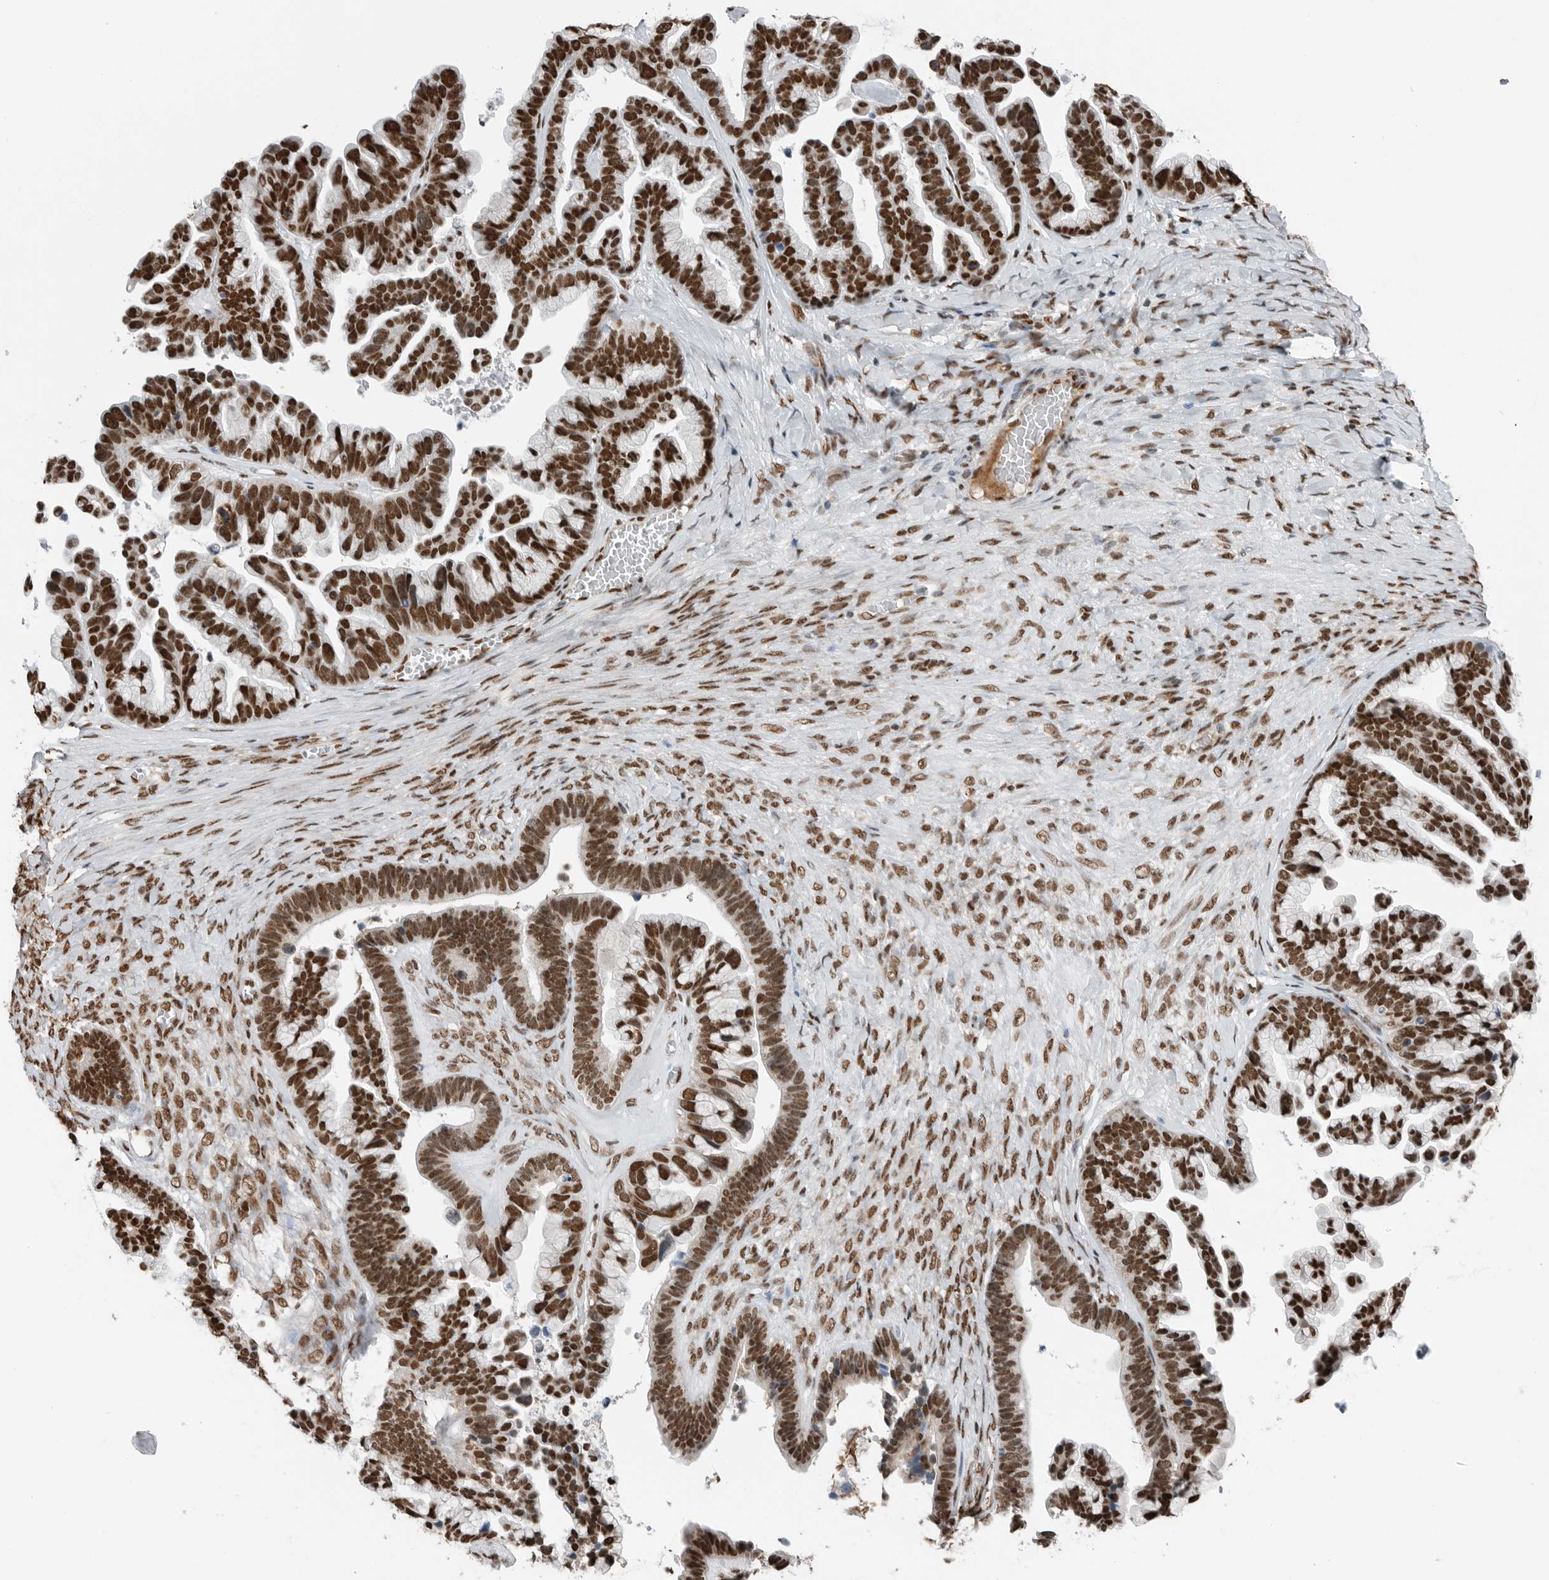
{"staining": {"intensity": "strong", "quantity": ">75%", "location": "nuclear"}, "tissue": "ovarian cancer", "cell_type": "Tumor cells", "image_type": "cancer", "snomed": [{"axis": "morphology", "description": "Cystadenocarcinoma, serous, NOS"}, {"axis": "topography", "description": "Ovary"}], "caption": "A photomicrograph of human serous cystadenocarcinoma (ovarian) stained for a protein shows strong nuclear brown staining in tumor cells.", "gene": "BLZF1", "patient": {"sex": "female", "age": 56}}